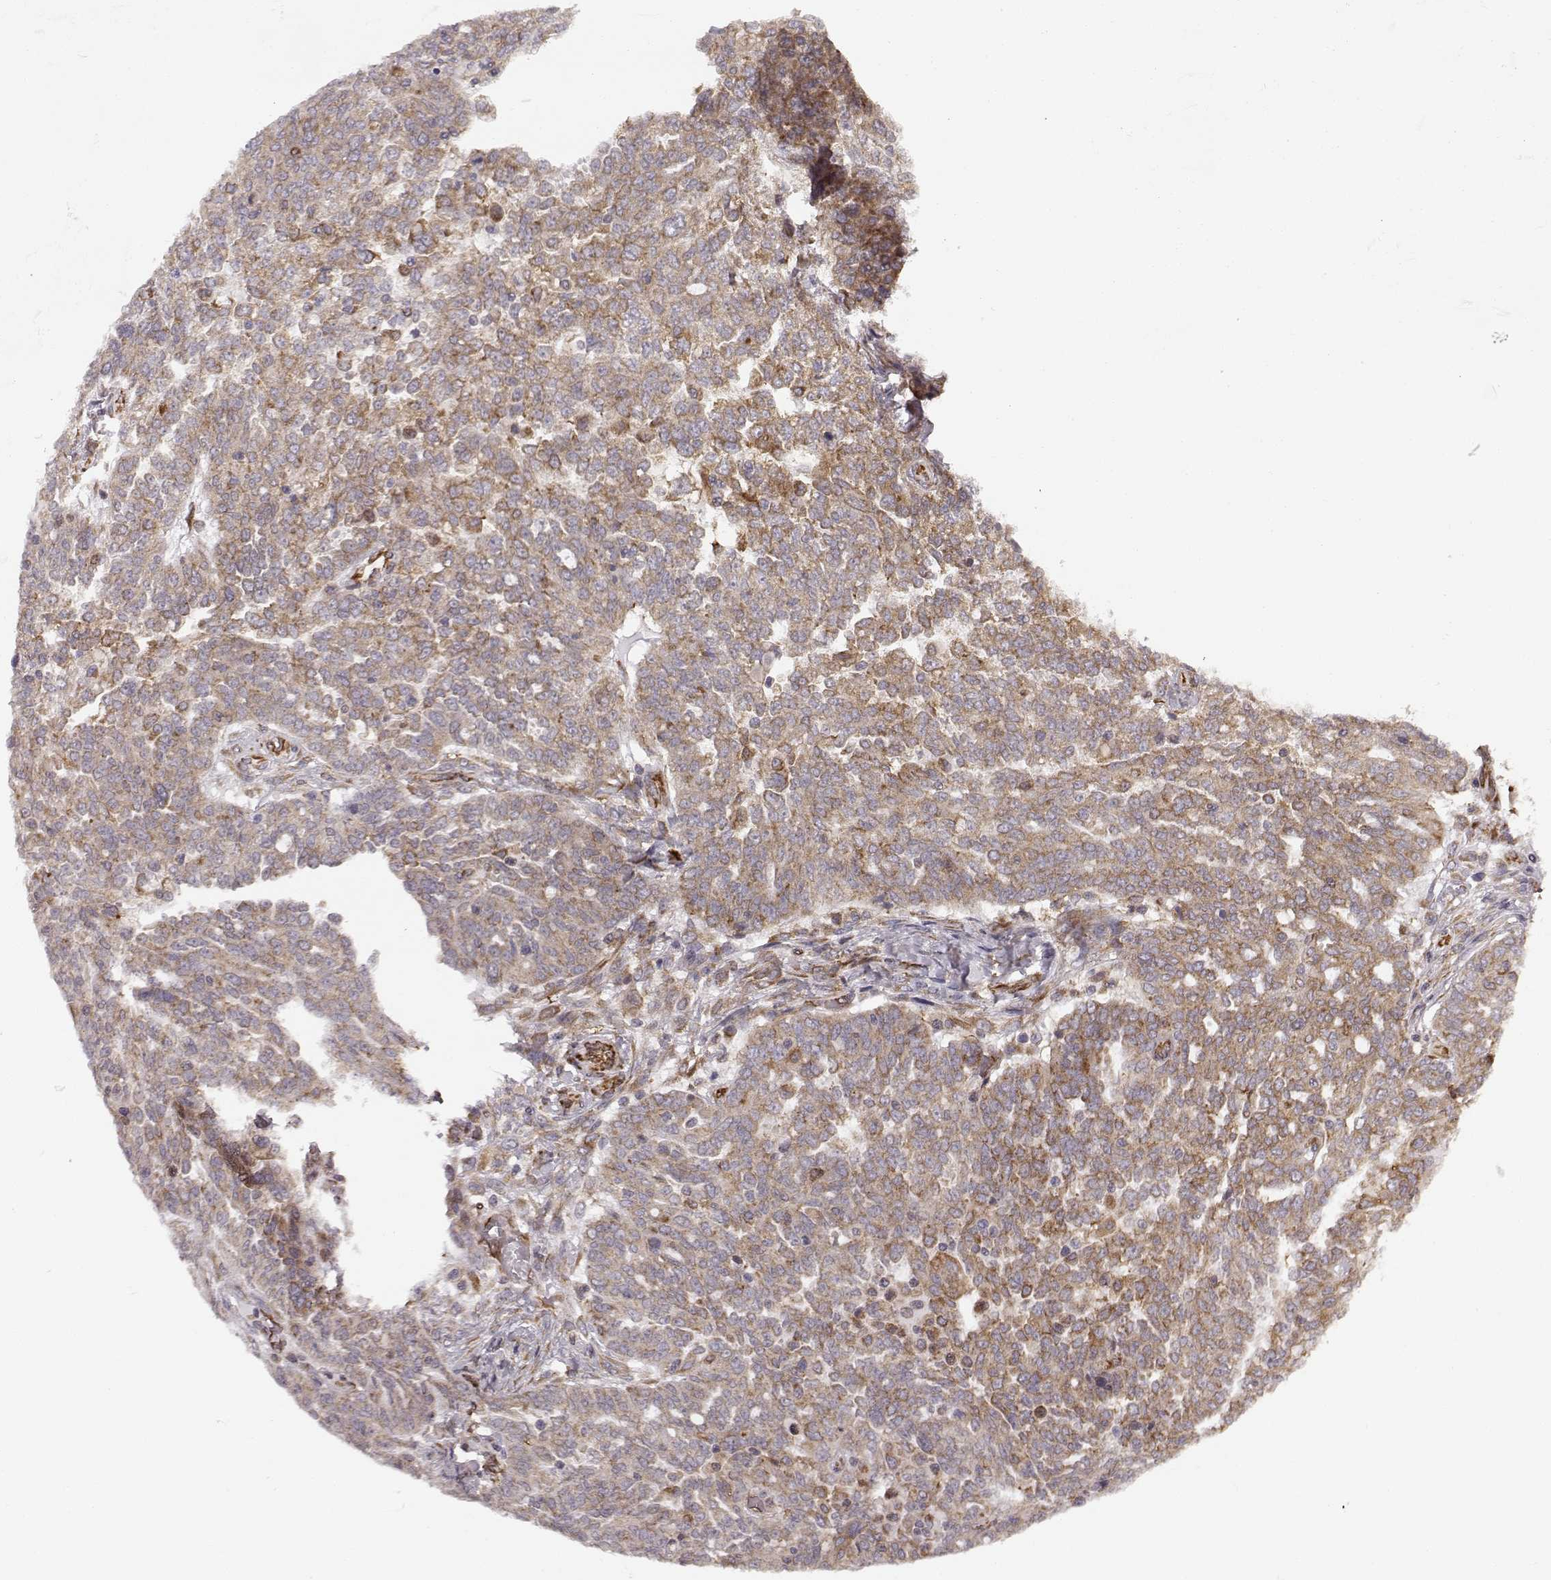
{"staining": {"intensity": "moderate", "quantity": "25%-75%", "location": "cytoplasmic/membranous"}, "tissue": "ovarian cancer", "cell_type": "Tumor cells", "image_type": "cancer", "snomed": [{"axis": "morphology", "description": "Cystadenocarcinoma, serous, NOS"}, {"axis": "topography", "description": "Ovary"}], "caption": "Immunohistochemical staining of human ovarian cancer (serous cystadenocarcinoma) displays moderate cytoplasmic/membranous protein expression in about 25%-75% of tumor cells.", "gene": "TMEM14A", "patient": {"sex": "female", "age": 67}}